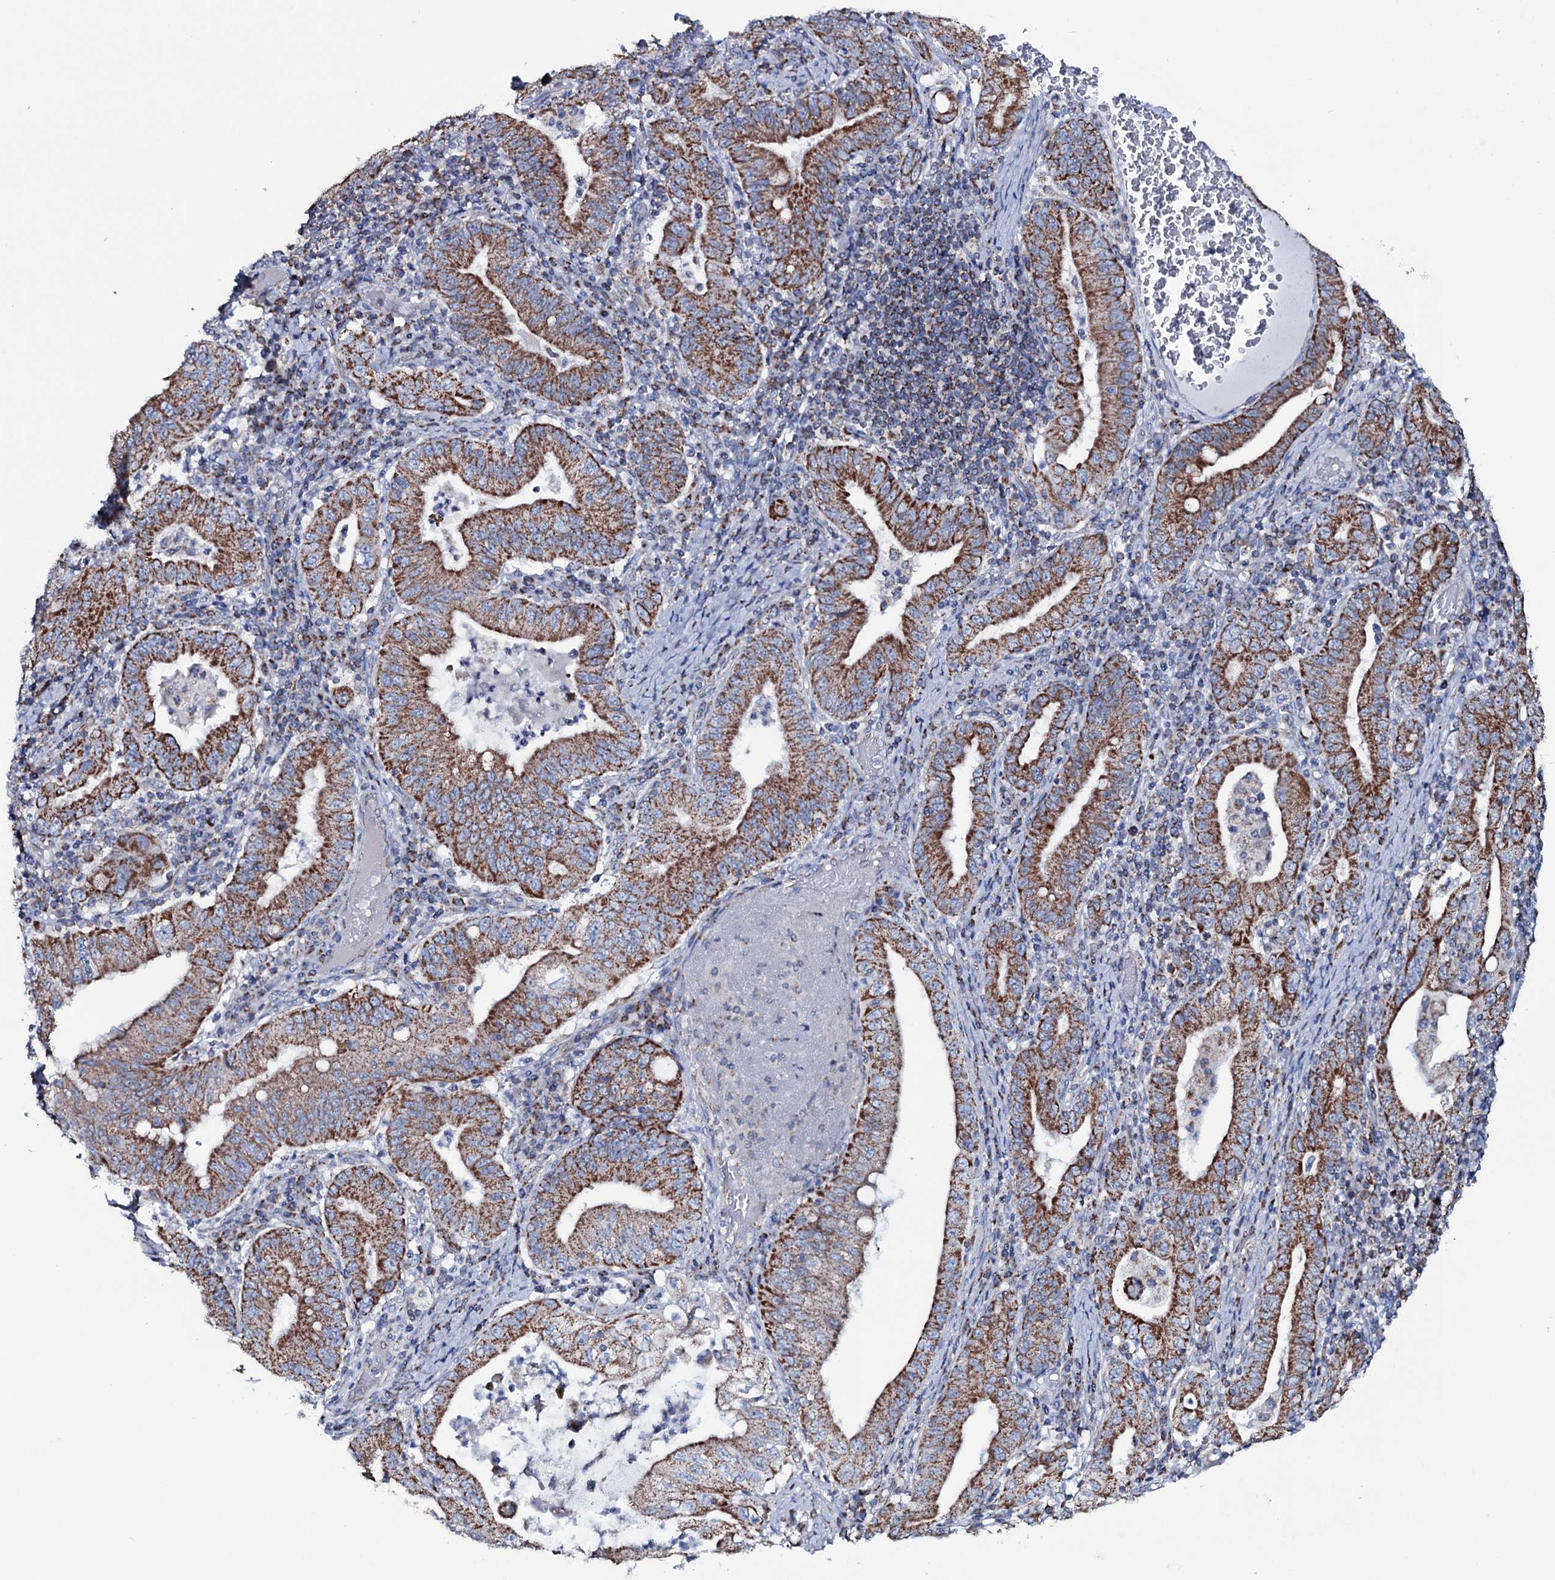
{"staining": {"intensity": "strong", "quantity": ">75%", "location": "cytoplasmic/membranous"}, "tissue": "stomach cancer", "cell_type": "Tumor cells", "image_type": "cancer", "snomed": [{"axis": "morphology", "description": "Normal tissue, NOS"}, {"axis": "morphology", "description": "Adenocarcinoma, NOS"}, {"axis": "topography", "description": "Esophagus"}, {"axis": "topography", "description": "Stomach, upper"}, {"axis": "topography", "description": "Peripheral nerve tissue"}], "caption": "Protein analysis of adenocarcinoma (stomach) tissue demonstrates strong cytoplasmic/membranous staining in about >75% of tumor cells. (DAB (3,3'-diaminobenzidine) IHC with brightfield microscopy, high magnification).", "gene": "MRPS35", "patient": {"sex": "male", "age": 62}}